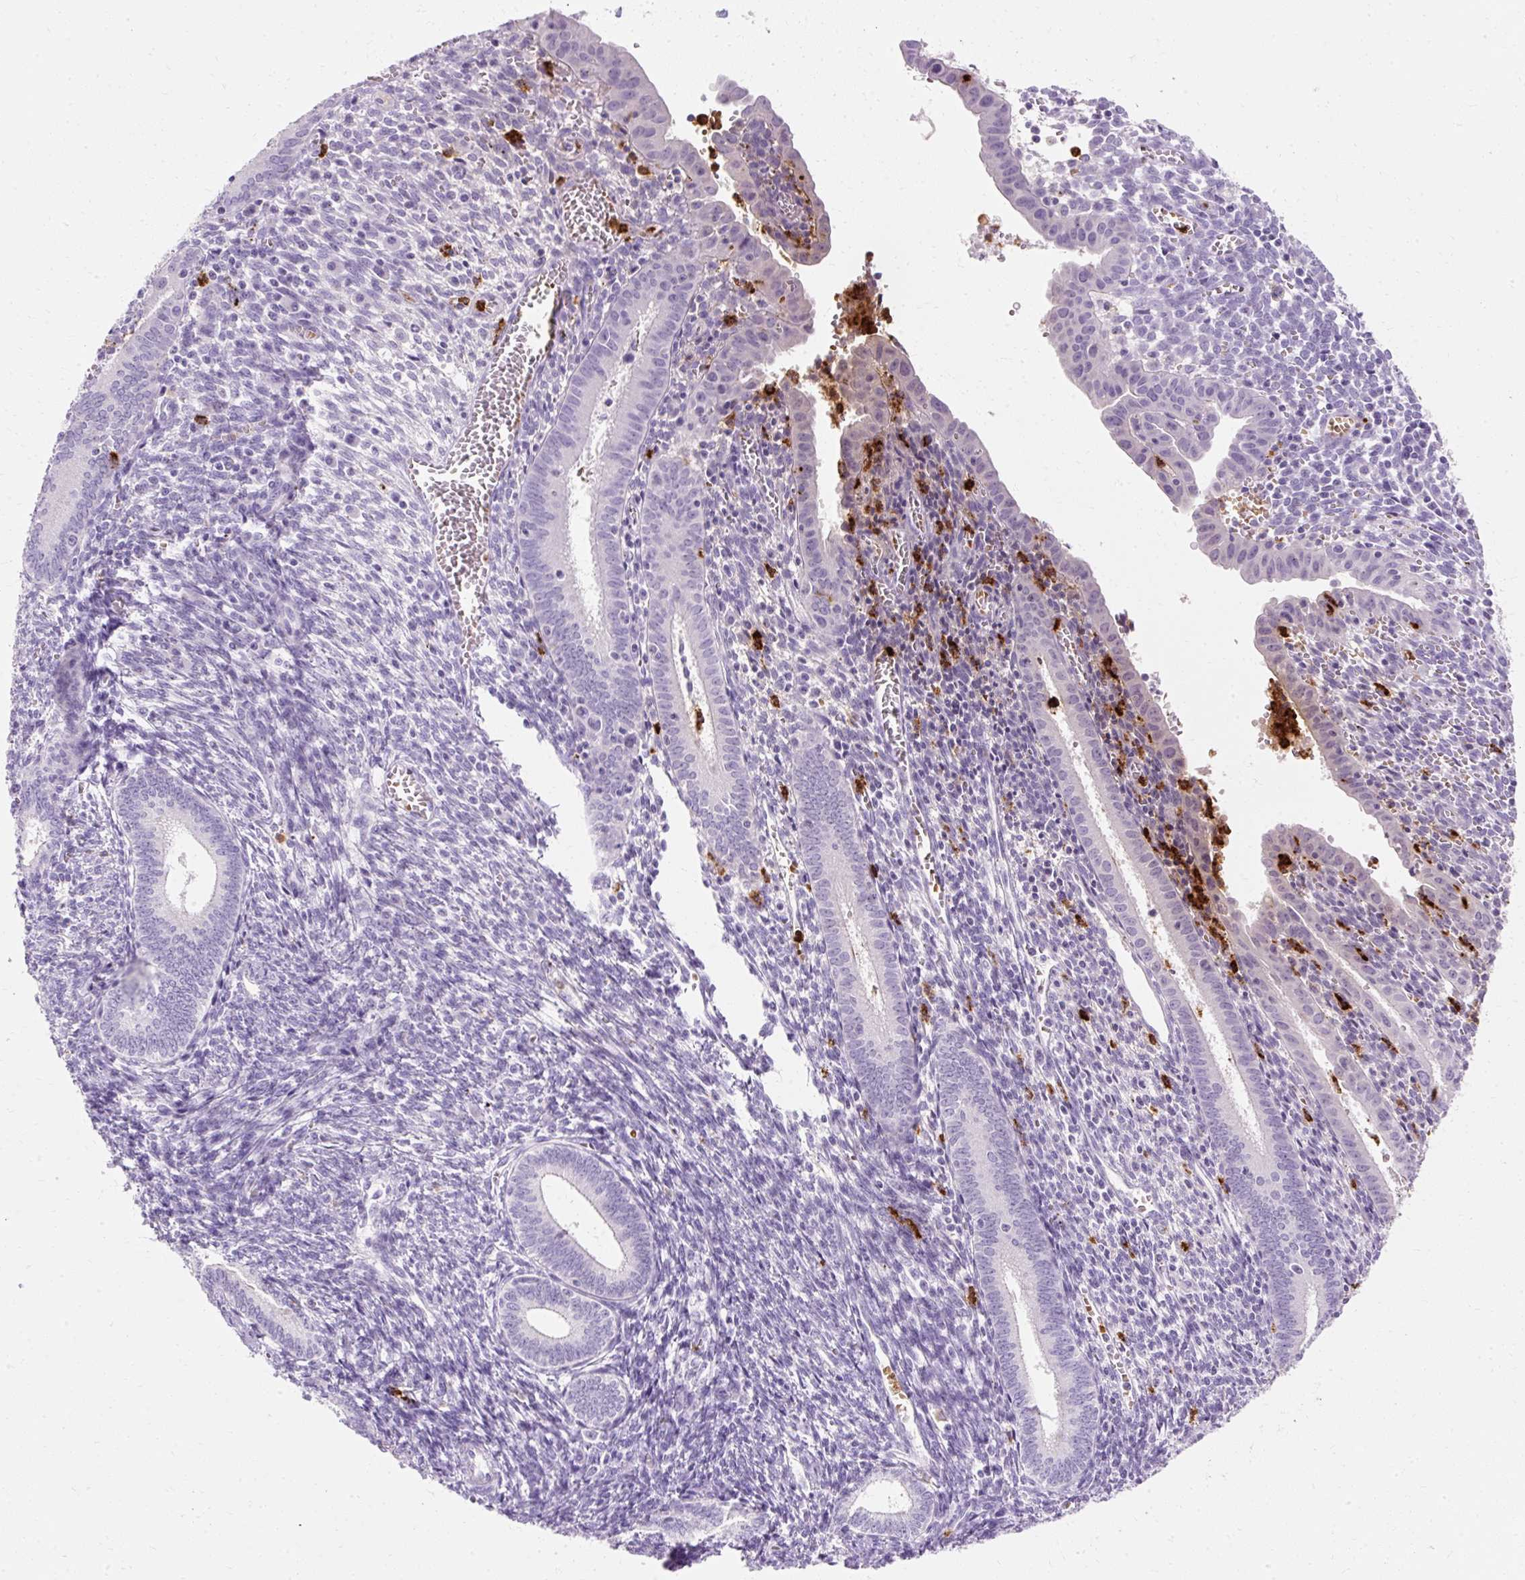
{"staining": {"intensity": "negative", "quantity": "none", "location": "none"}, "tissue": "endometrium", "cell_type": "Cells in endometrial stroma", "image_type": "normal", "snomed": [{"axis": "morphology", "description": "Normal tissue, NOS"}, {"axis": "topography", "description": "Endometrium"}], "caption": "Protein analysis of benign endometrium demonstrates no significant positivity in cells in endometrial stroma.", "gene": "DEFA1B", "patient": {"sex": "female", "age": 41}}